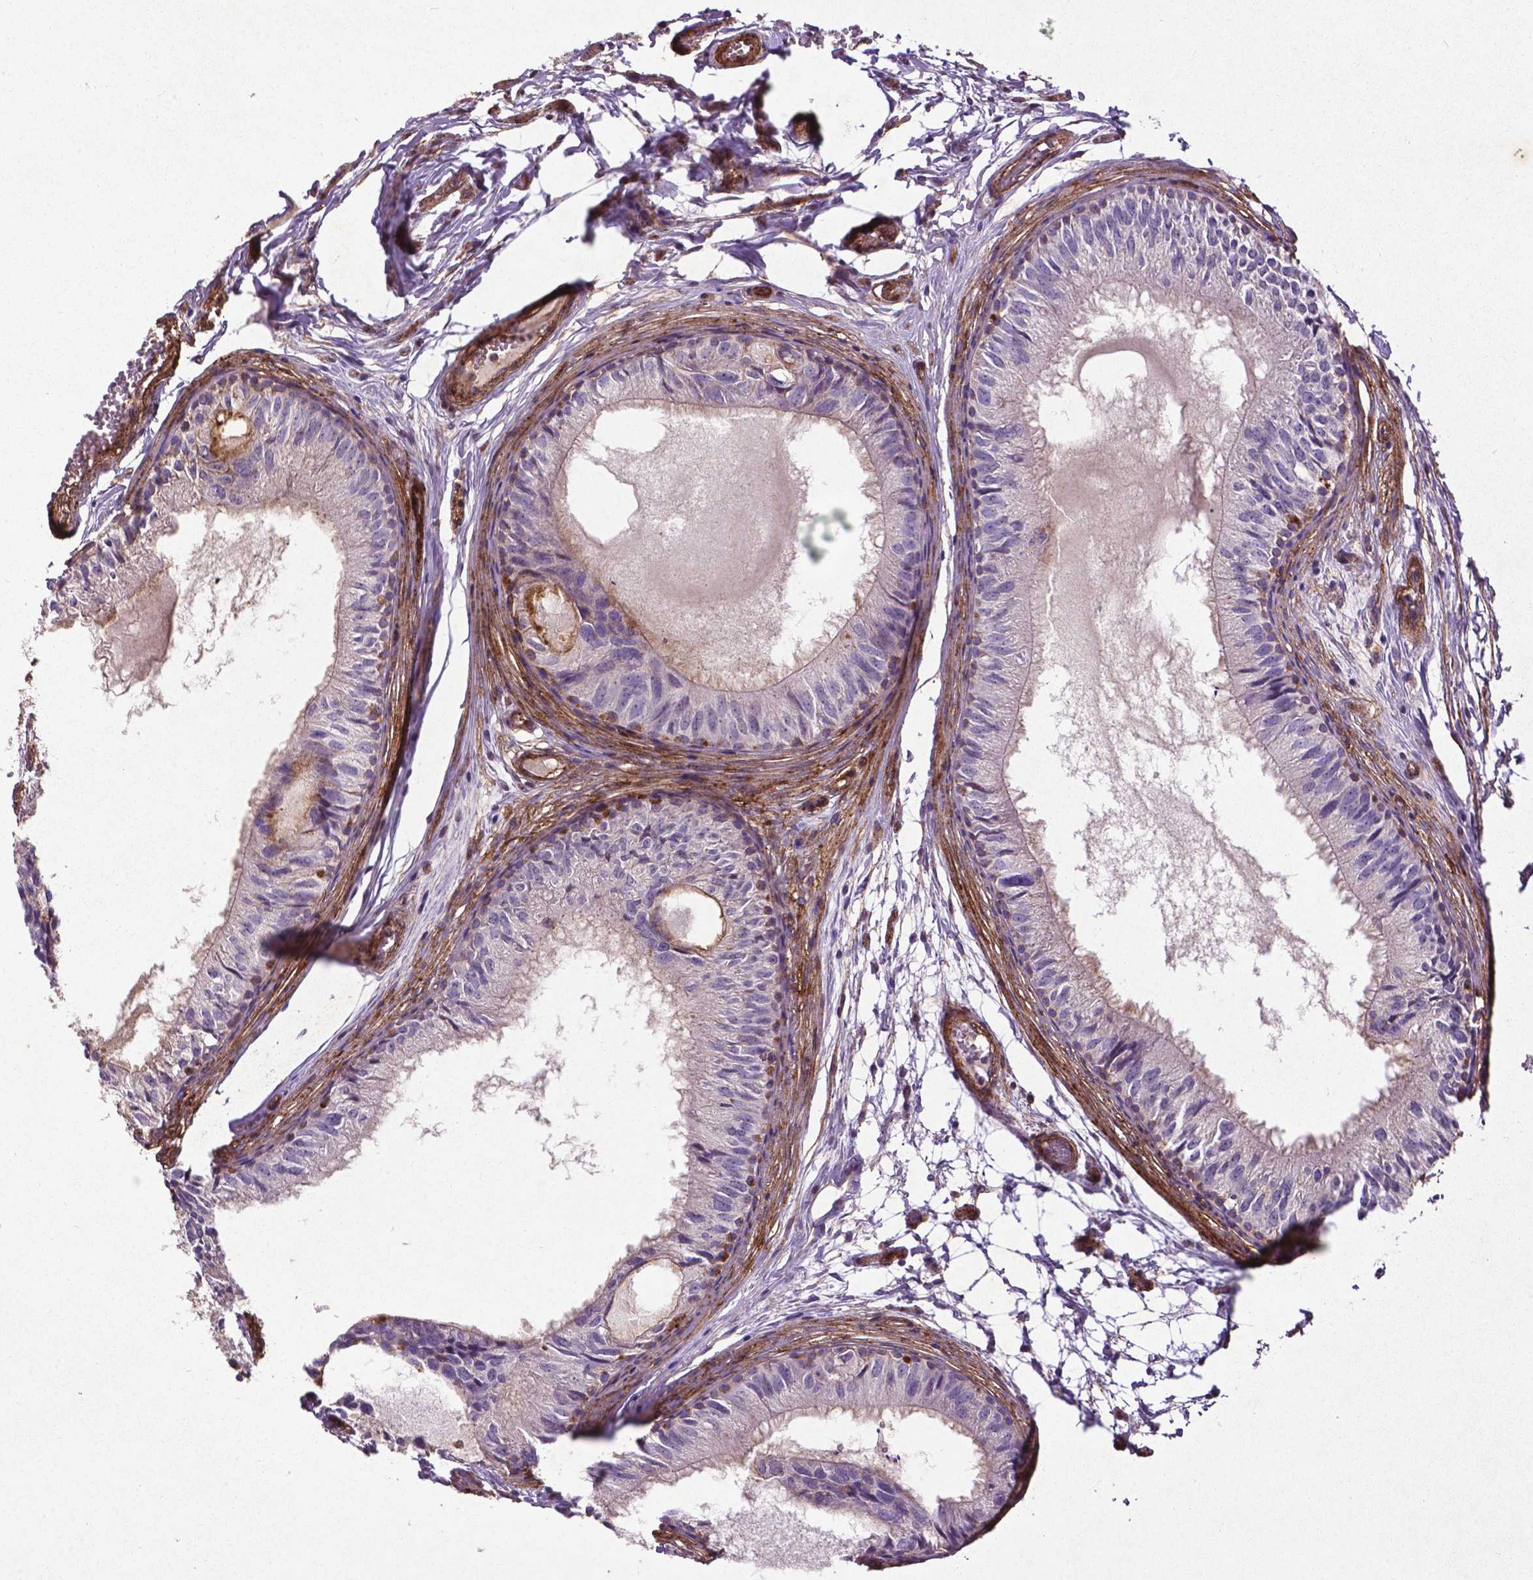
{"staining": {"intensity": "negative", "quantity": "none", "location": "none"}, "tissue": "epididymis", "cell_type": "Glandular cells", "image_type": "normal", "snomed": [{"axis": "morphology", "description": "Normal tissue, NOS"}, {"axis": "topography", "description": "Epididymis"}], "caption": "Micrograph shows no significant protein staining in glandular cells of normal epididymis.", "gene": "RRAS", "patient": {"sex": "male", "age": 25}}